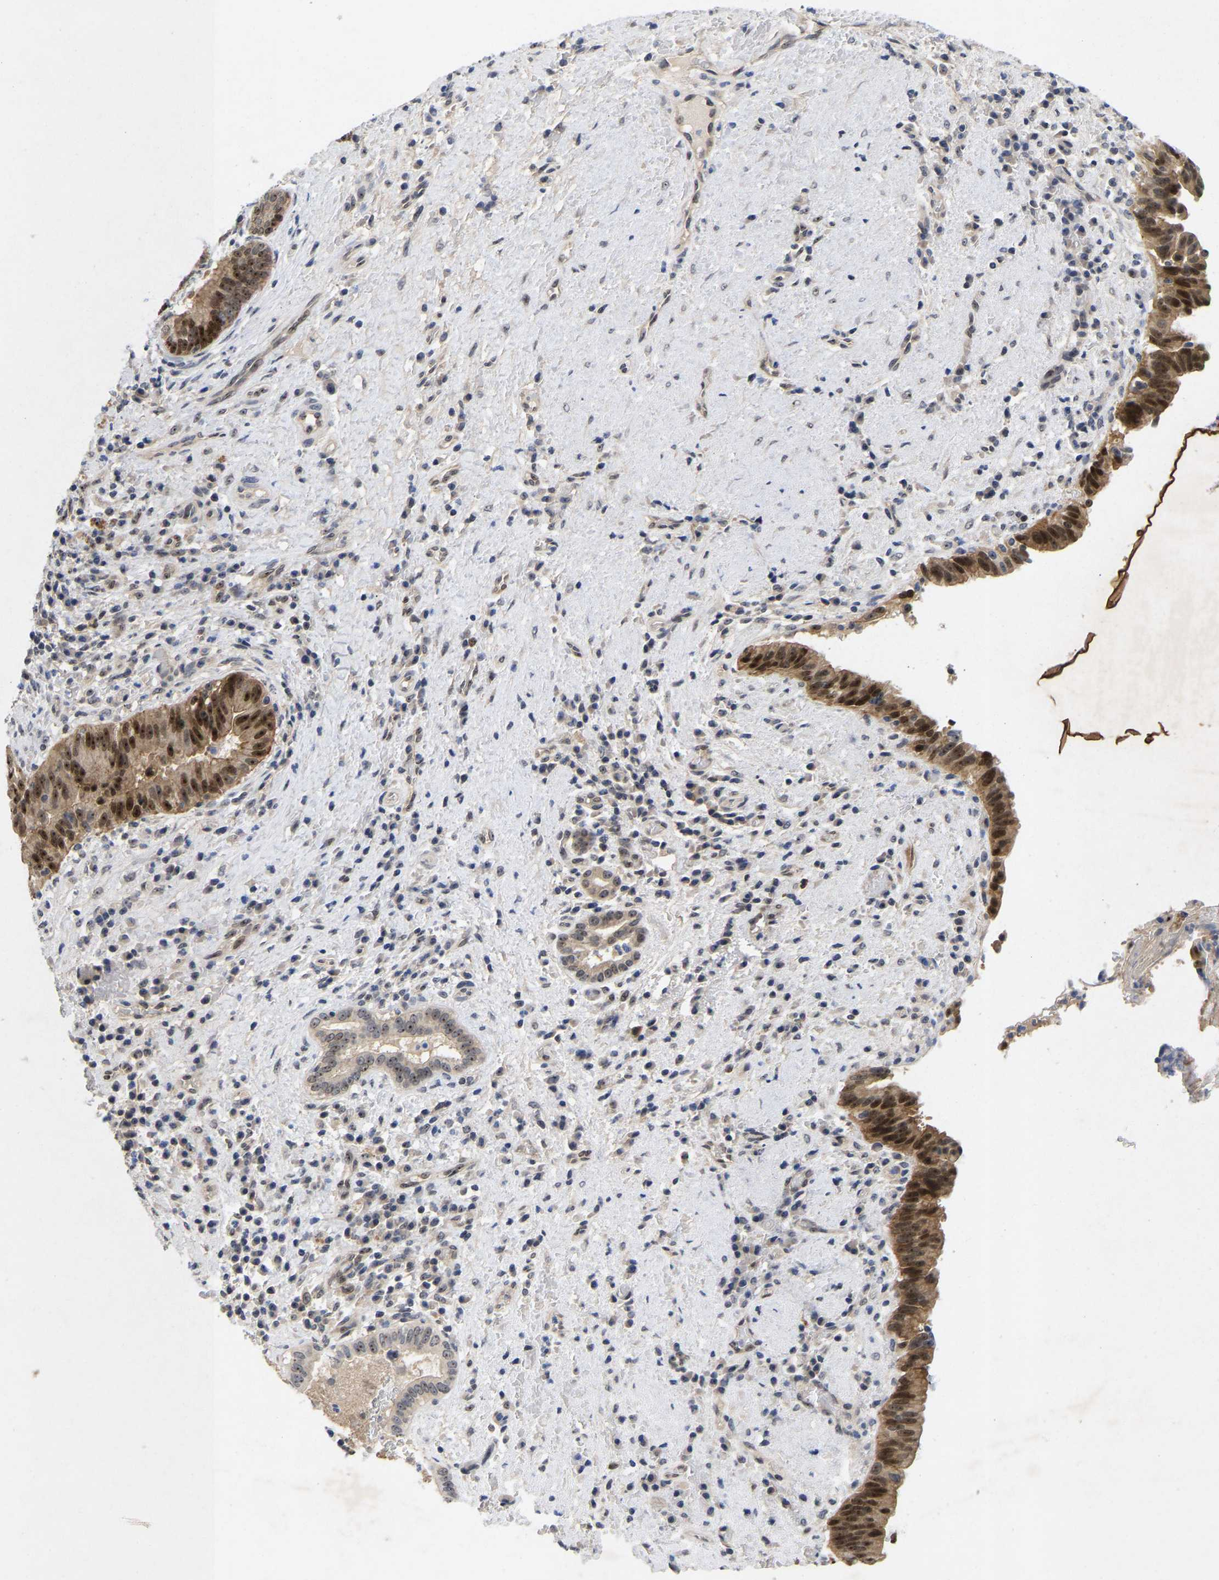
{"staining": {"intensity": "strong", "quantity": ">75%", "location": "cytoplasmic/membranous,nuclear"}, "tissue": "liver cancer", "cell_type": "Tumor cells", "image_type": "cancer", "snomed": [{"axis": "morphology", "description": "Cholangiocarcinoma"}, {"axis": "topography", "description": "Liver"}], "caption": "Protein expression analysis of cholangiocarcinoma (liver) demonstrates strong cytoplasmic/membranous and nuclear staining in about >75% of tumor cells.", "gene": "NLE1", "patient": {"sex": "female", "age": 38}}